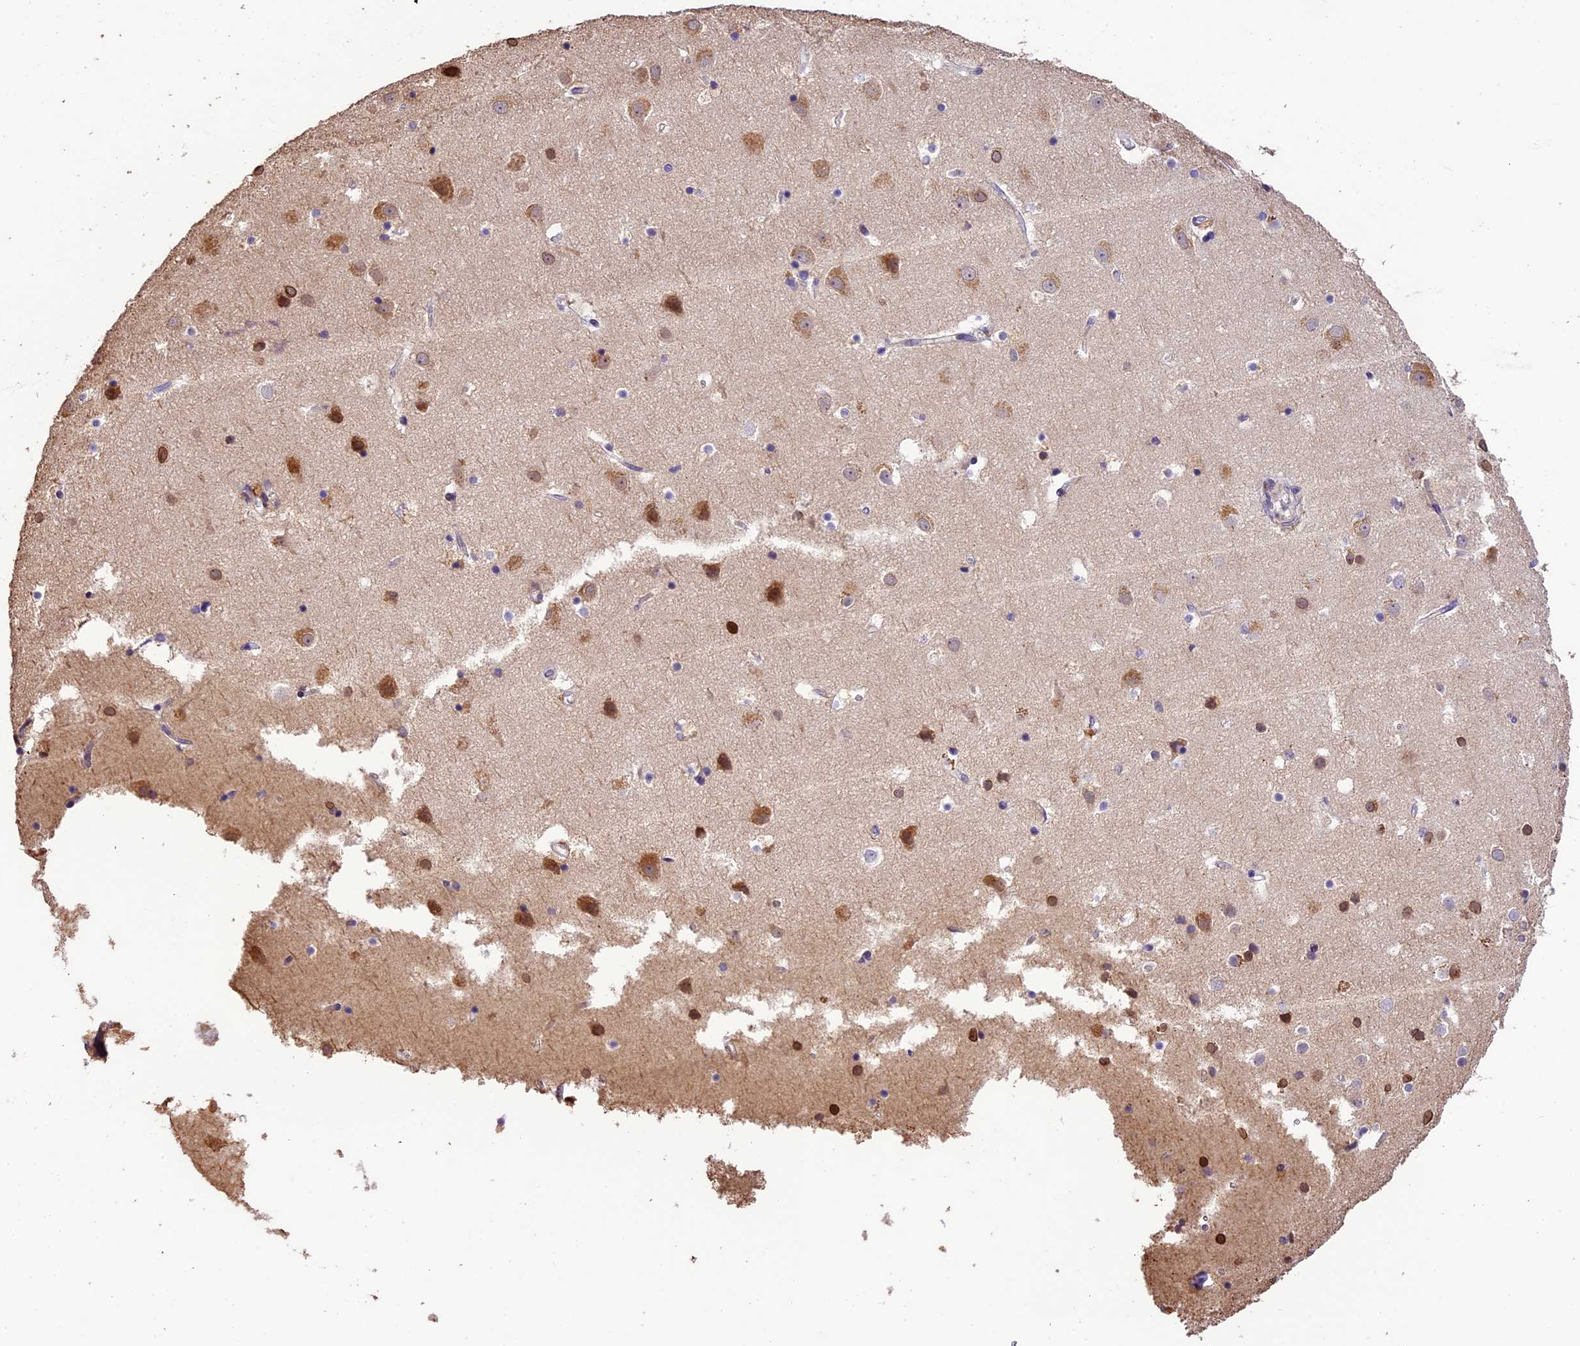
{"staining": {"intensity": "negative", "quantity": "none", "location": "none"}, "tissue": "cerebral cortex", "cell_type": "Endothelial cells", "image_type": "normal", "snomed": [{"axis": "morphology", "description": "Normal tissue, NOS"}, {"axis": "topography", "description": "Cerebral cortex"}], "caption": "Histopathology image shows no significant protein positivity in endothelial cells of benign cerebral cortex.", "gene": "DGKH", "patient": {"sex": "male", "age": 54}}